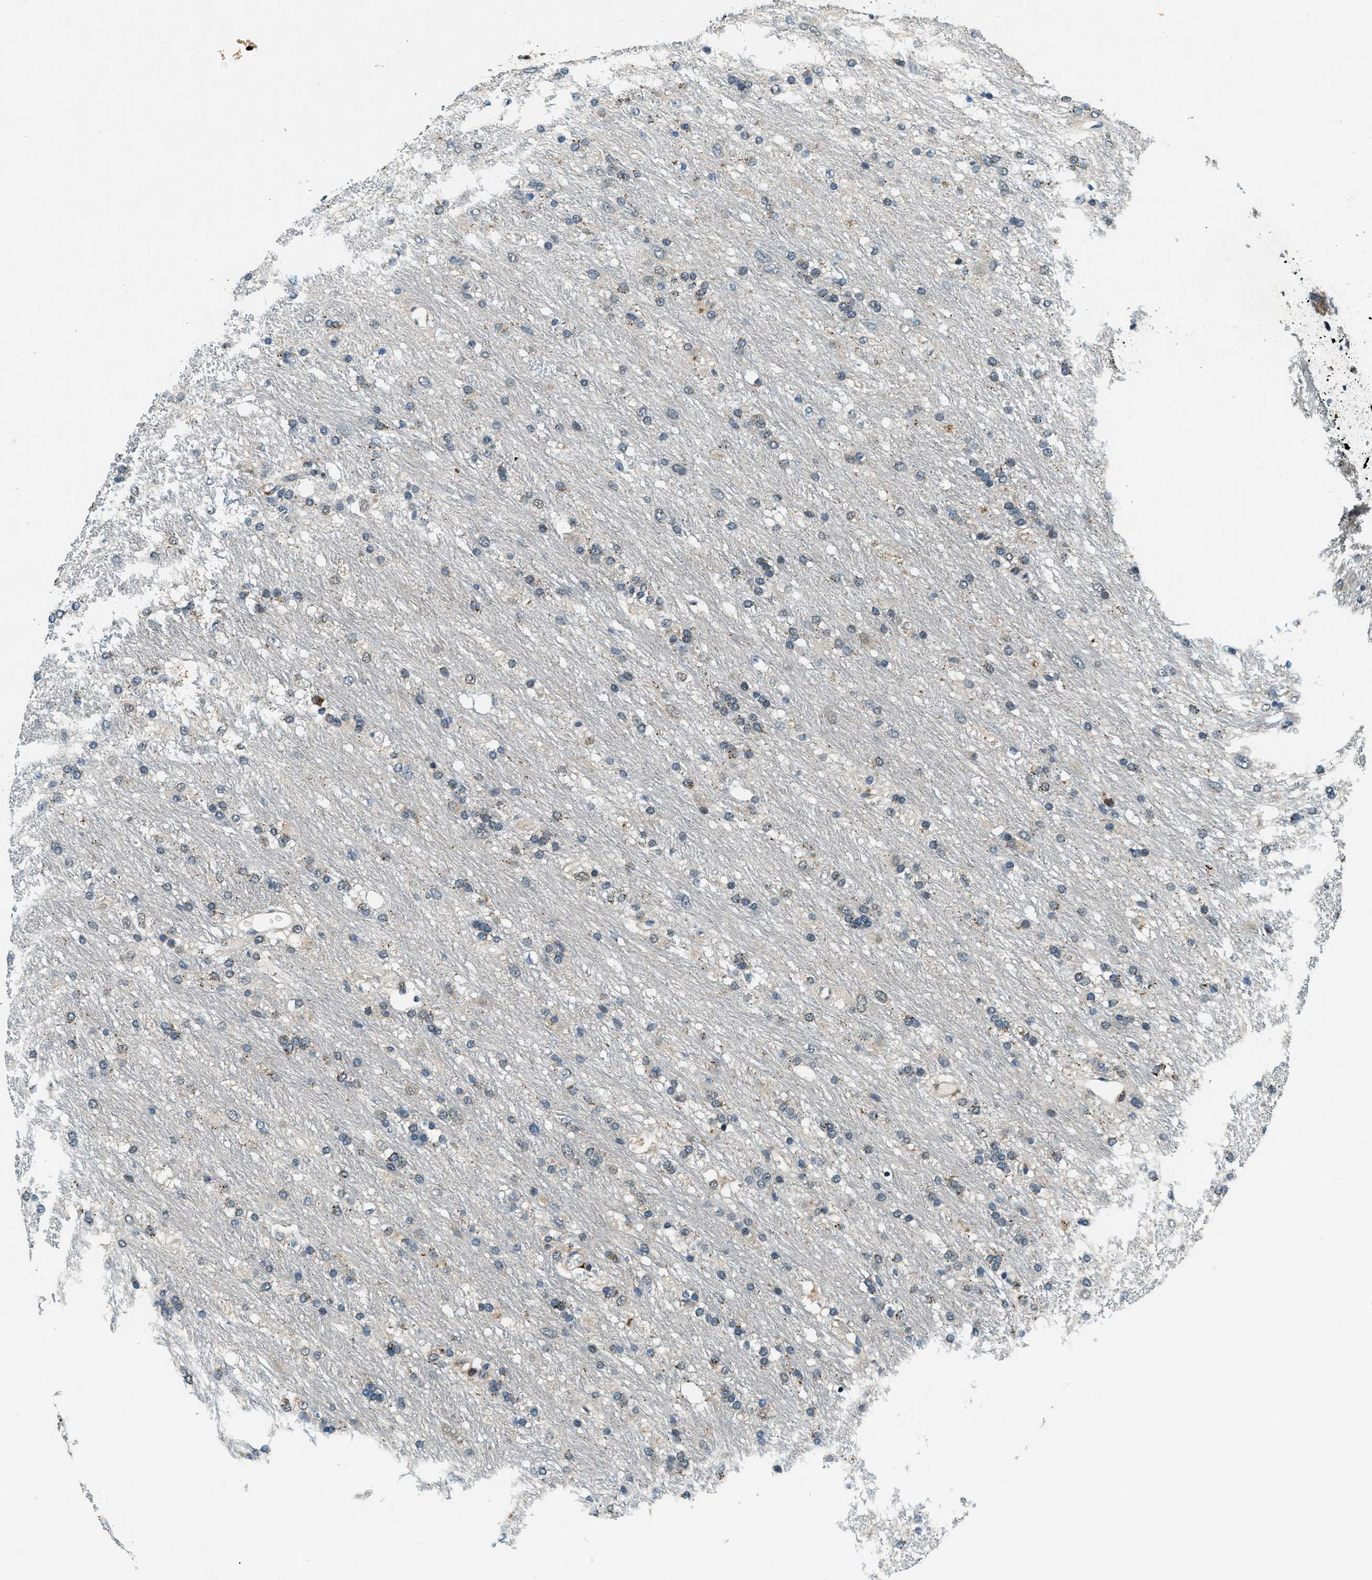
{"staining": {"intensity": "moderate", "quantity": "25%-75%", "location": "cytoplasmic/membranous"}, "tissue": "glioma", "cell_type": "Tumor cells", "image_type": "cancer", "snomed": [{"axis": "morphology", "description": "Glioma, malignant, Low grade"}, {"axis": "topography", "description": "Brain"}], "caption": "Tumor cells exhibit medium levels of moderate cytoplasmic/membranous positivity in about 25%-75% of cells in human glioma. (Stains: DAB (3,3'-diaminobenzidine) in brown, nuclei in blue, Microscopy: brightfield microscopy at high magnification).", "gene": "GINM1", "patient": {"sex": "male", "age": 77}}